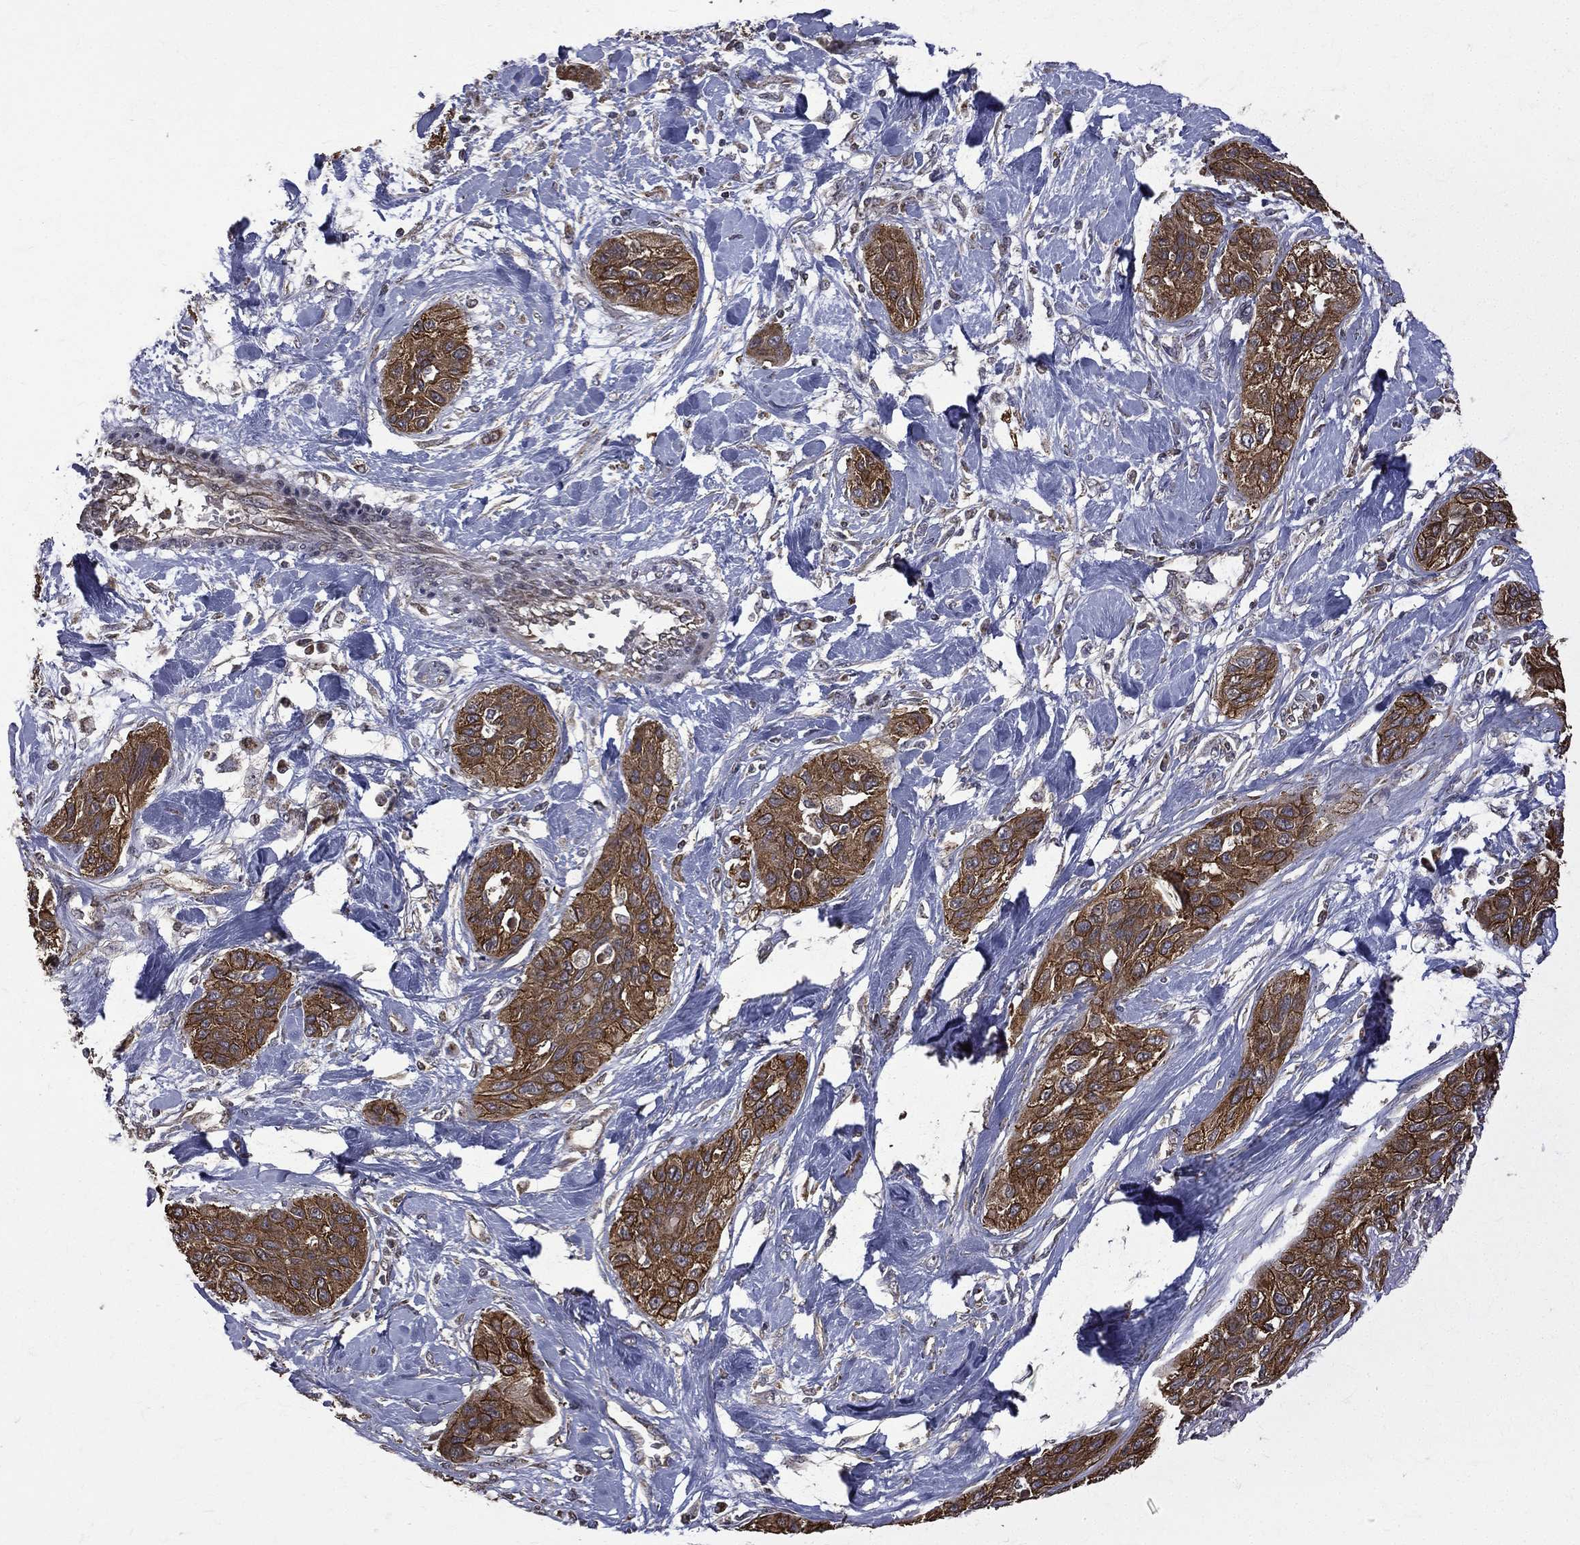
{"staining": {"intensity": "strong", "quantity": ">75%", "location": "cytoplasmic/membranous"}, "tissue": "lung cancer", "cell_type": "Tumor cells", "image_type": "cancer", "snomed": [{"axis": "morphology", "description": "Squamous cell carcinoma, NOS"}, {"axis": "topography", "description": "Lung"}], "caption": "Tumor cells display high levels of strong cytoplasmic/membranous staining in about >75% of cells in lung cancer (squamous cell carcinoma).", "gene": "RPGR", "patient": {"sex": "female", "age": 70}}